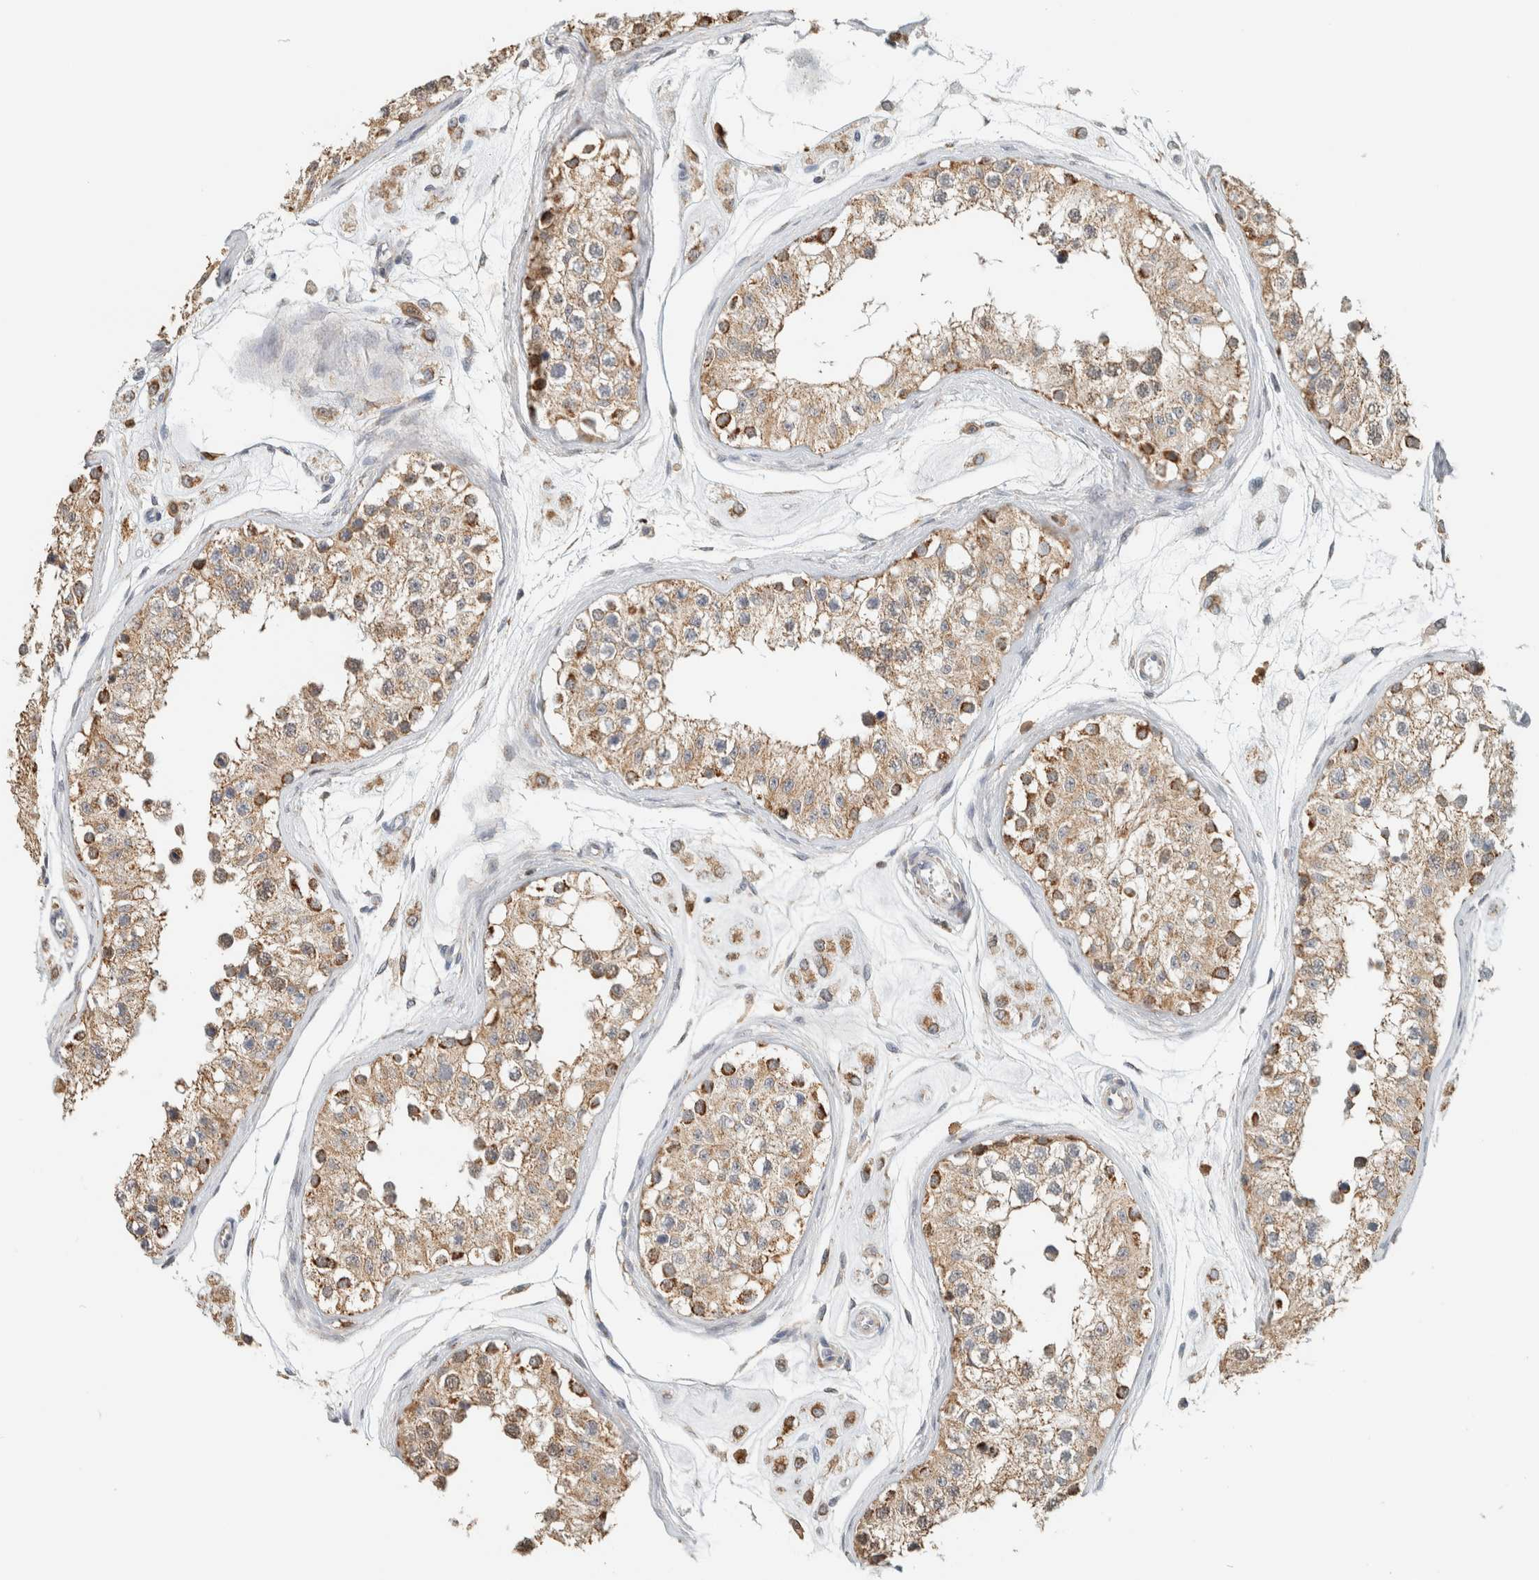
{"staining": {"intensity": "moderate", "quantity": ">75%", "location": "cytoplasmic/membranous"}, "tissue": "testis", "cell_type": "Cells in seminiferous ducts", "image_type": "normal", "snomed": [{"axis": "morphology", "description": "Normal tissue, NOS"}, {"axis": "morphology", "description": "Adenocarcinoma, metastatic, NOS"}, {"axis": "topography", "description": "Testis"}], "caption": "Immunohistochemical staining of normal human testis exhibits medium levels of moderate cytoplasmic/membranous positivity in about >75% of cells in seminiferous ducts. Ihc stains the protein in brown and the nuclei are stained blue.", "gene": "CAPG", "patient": {"sex": "male", "age": 26}}